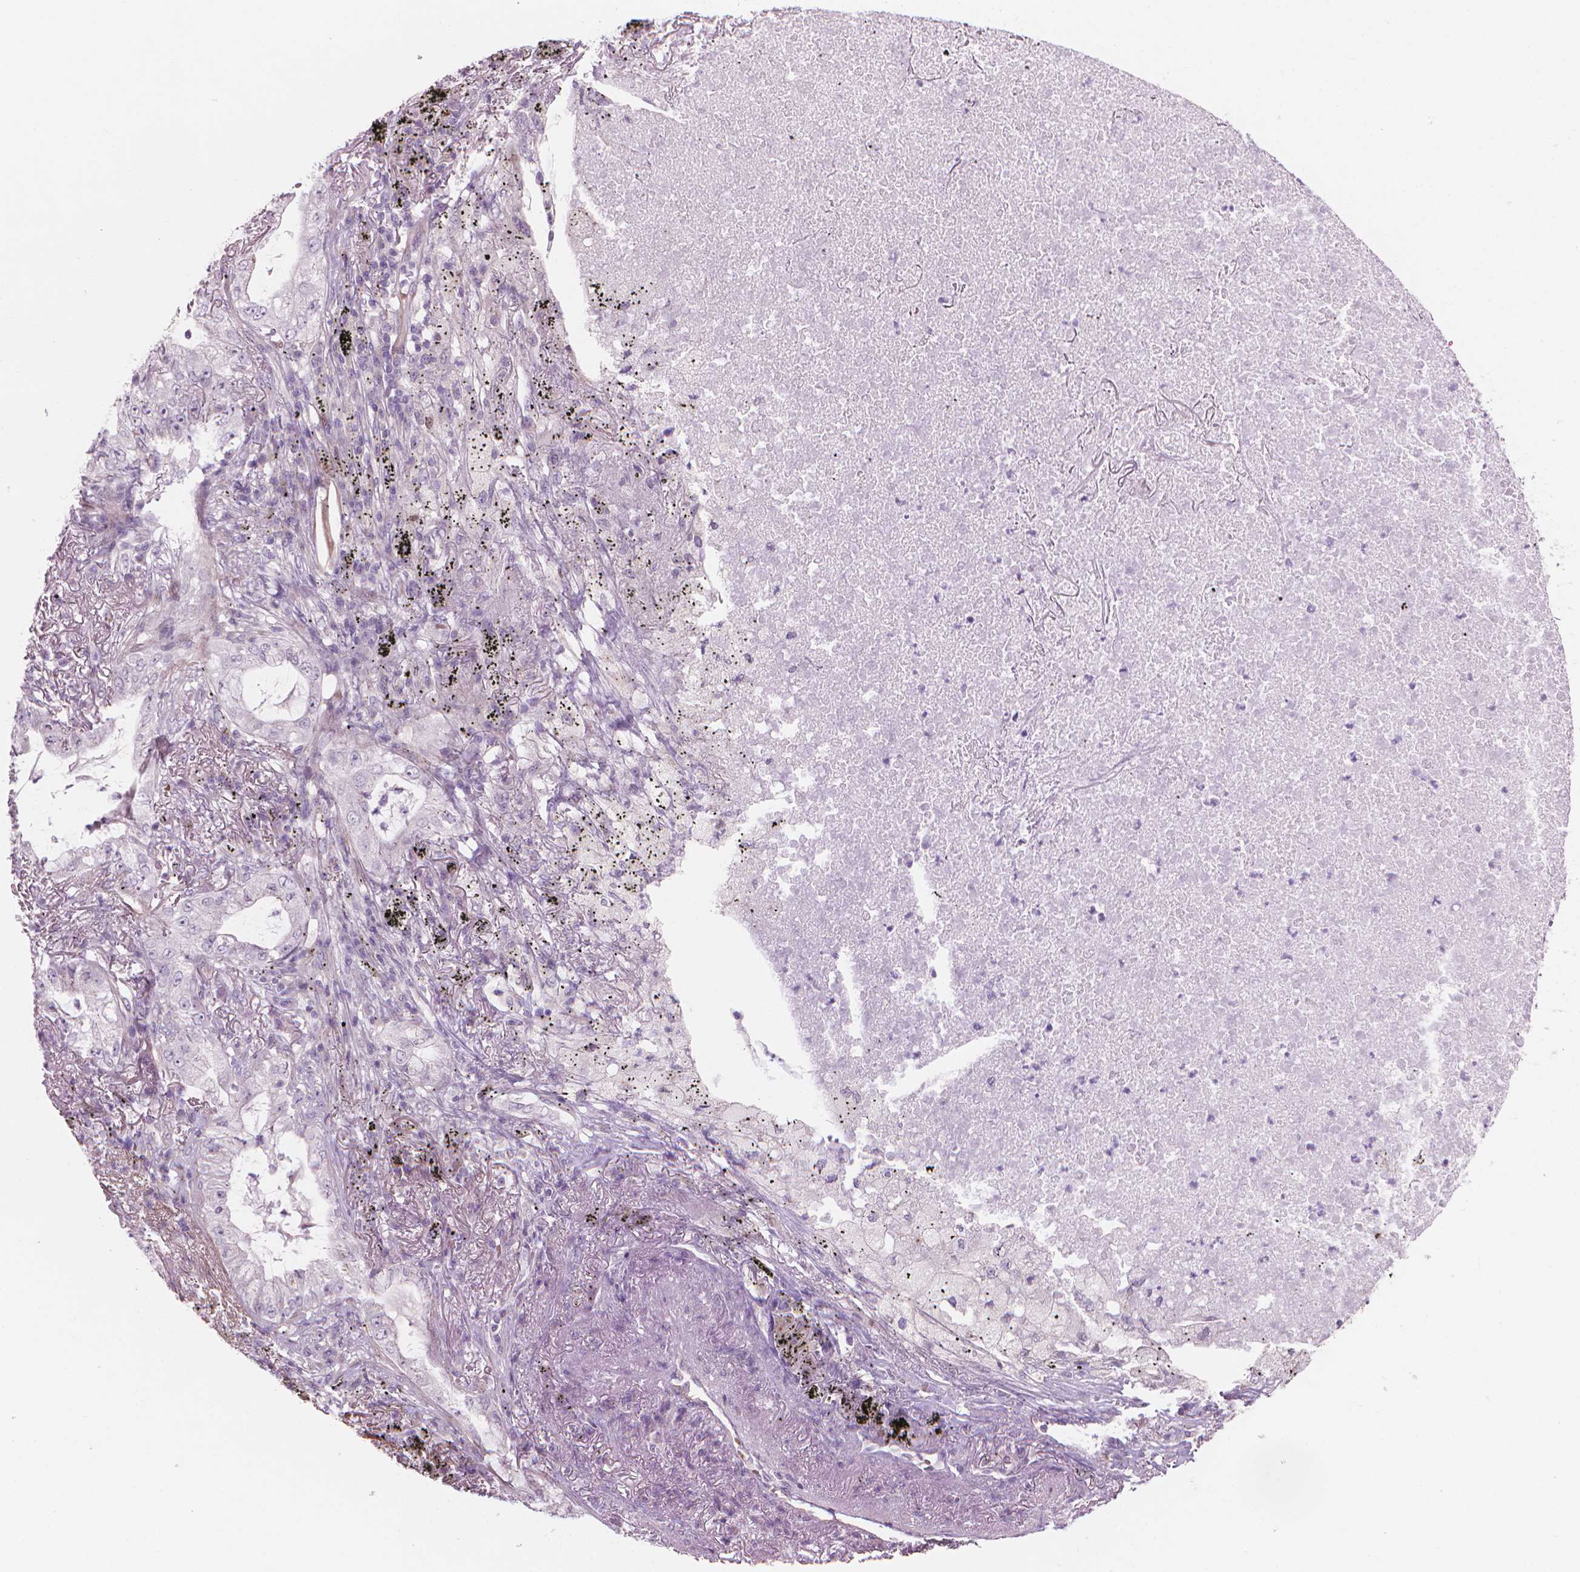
{"staining": {"intensity": "negative", "quantity": "none", "location": "none"}, "tissue": "lung cancer", "cell_type": "Tumor cells", "image_type": "cancer", "snomed": [{"axis": "morphology", "description": "Adenocarcinoma, NOS"}, {"axis": "topography", "description": "Lung"}], "caption": "A high-resolution photomicrograph shows immunohistochemistry (IHC) staining of lung cancer, which displays no significant positivity in tumor cells.", "gene": "IFFO1", "patient": {"sex": "female", "age": 73}}